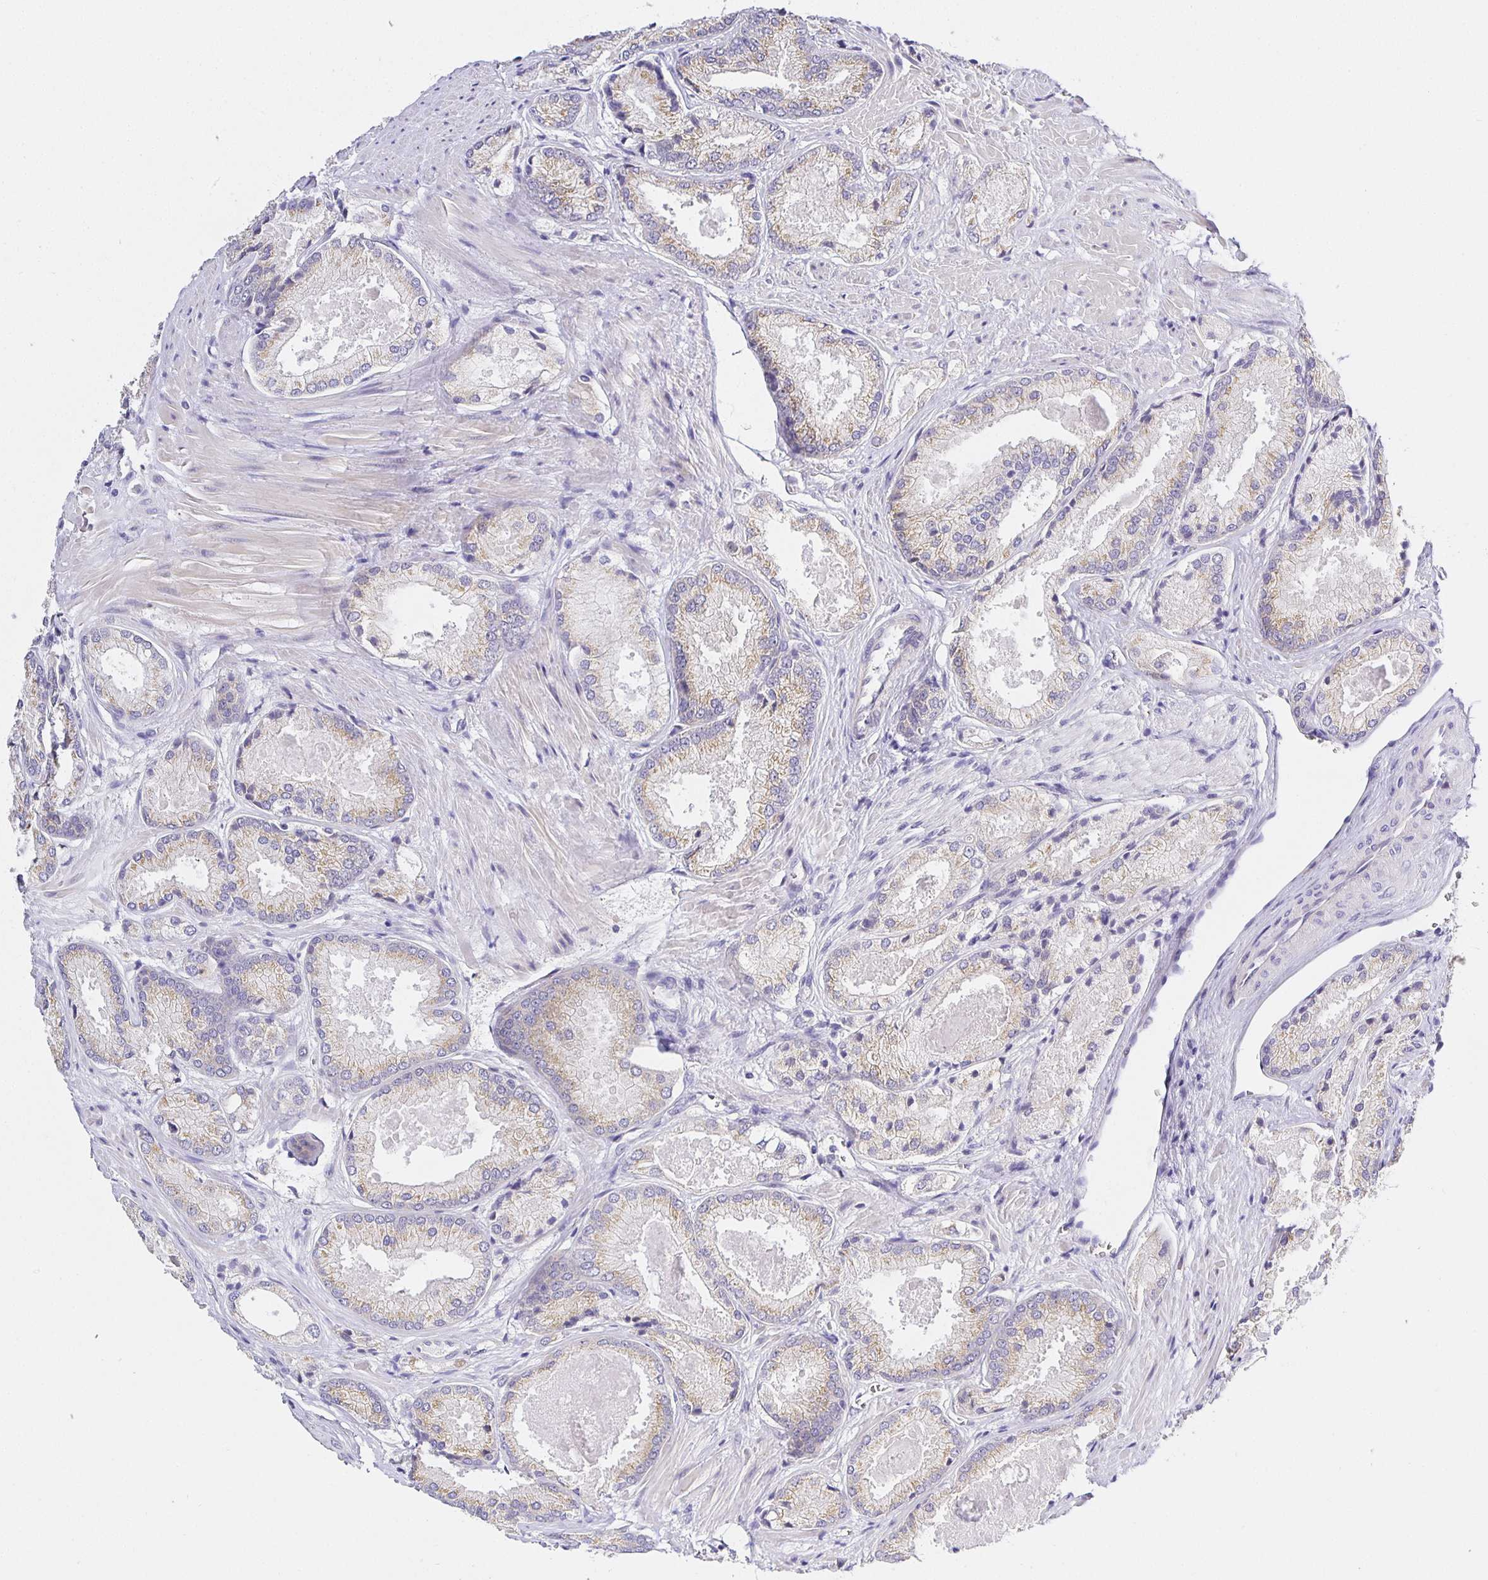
{"staining": {"intensity": "moderate", "quantity": "25%-75%", "location": "cytoplasmic/membranous"}, "tissue": "prostate cancer", "cell_type": "Tumor cells", "image_type": "cancer", "snomed": [{"axis": "morphology", "description": "Adenocarcinoma, High grade"}, {"axis": "topography", "description": "Prostate"}], "caption": "IHC (DAB) staining of prostate cancer (high-grade adenocarcinoma) exhibits moderate cytoplasmic/membranous protein staining in about 25%-75% of tumor cells. The protein is stained brown, and the nuclei are stained in blue (DAB IHC with brightfield microscopy, high magnification).", "gene": "OPALIN", "patient": {"sex": "male", "age": 68}}